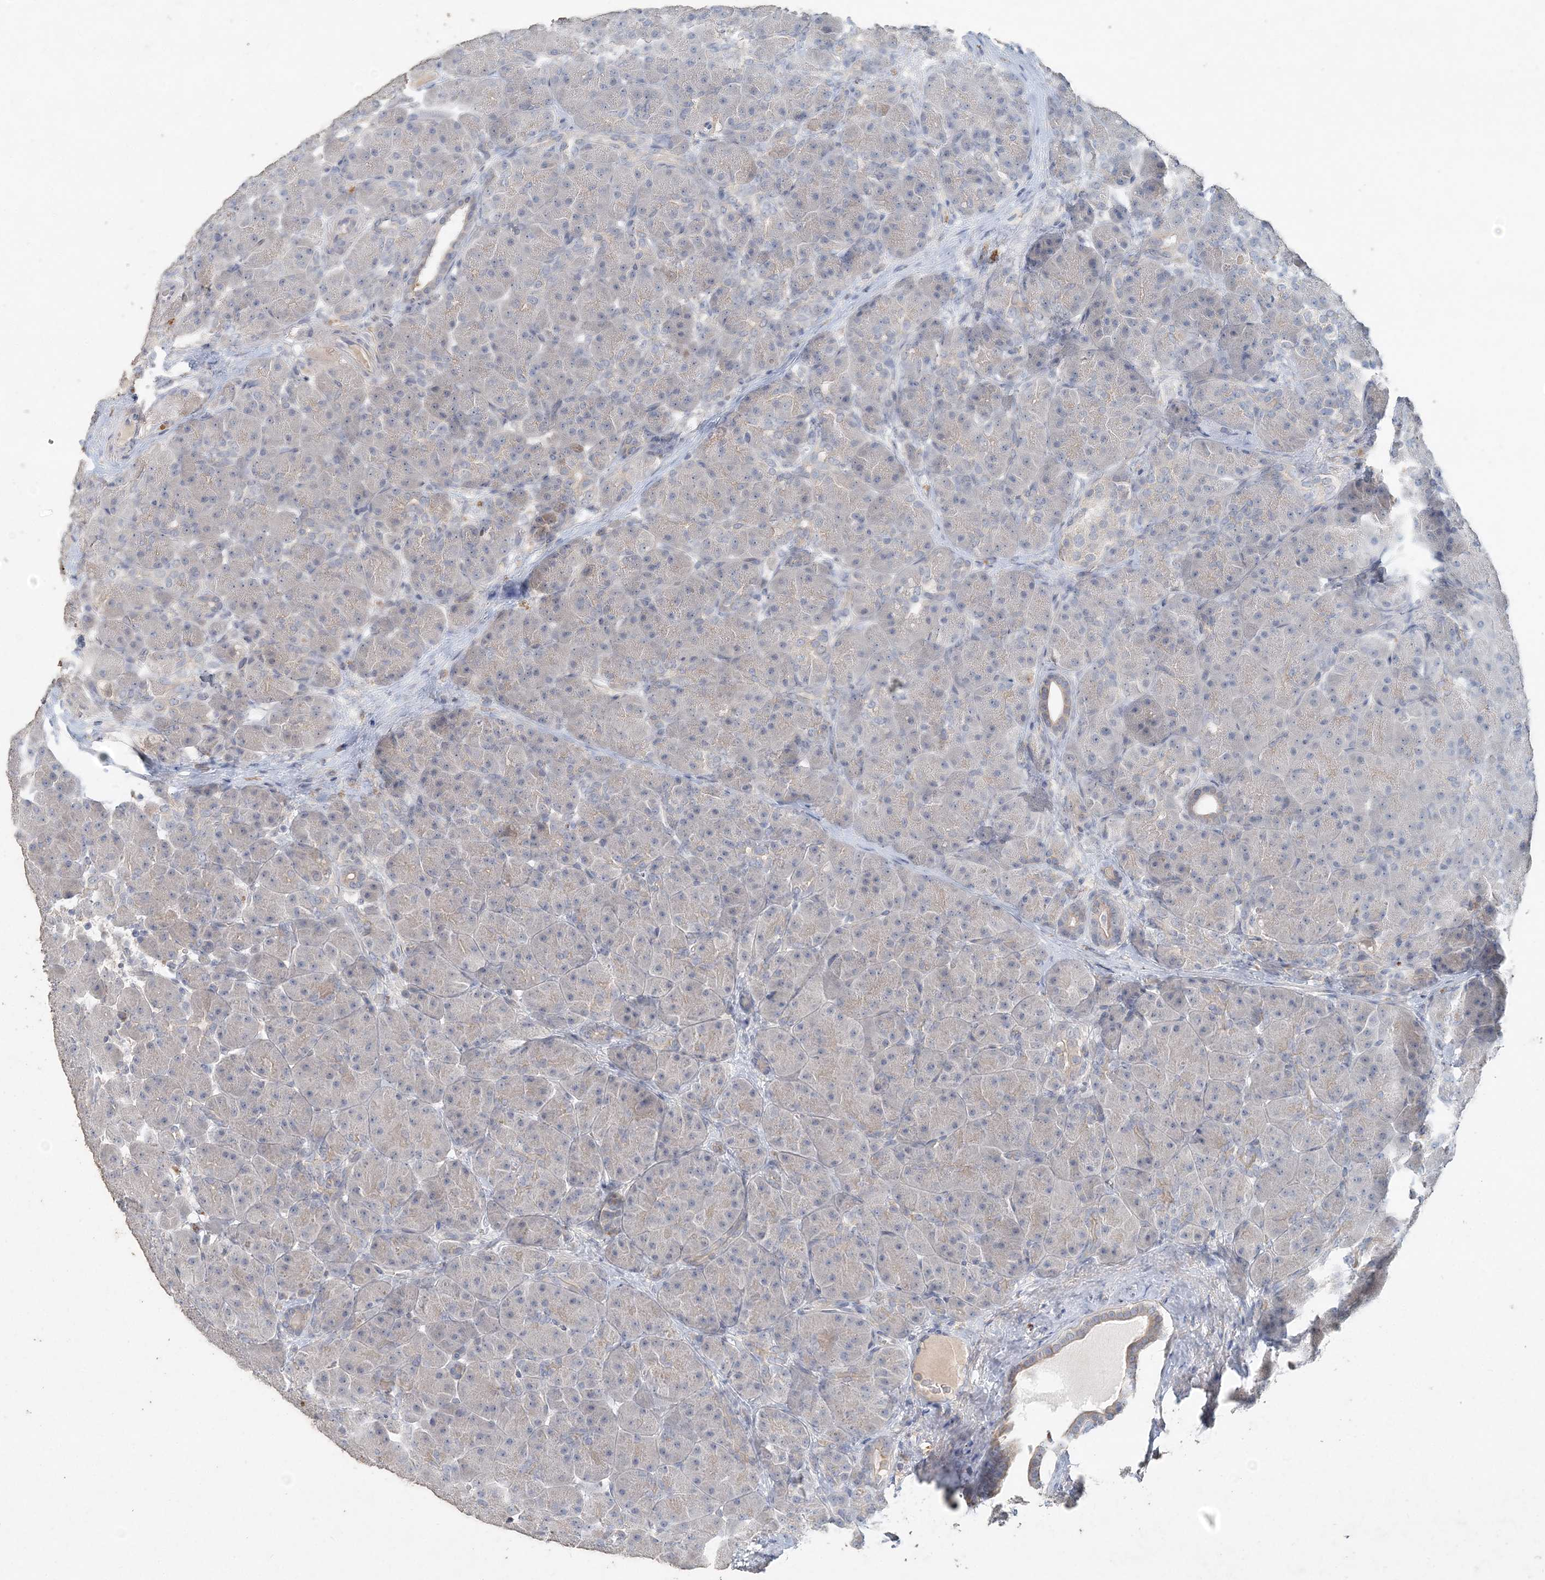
{"staining": {"intensity": "weak", "quantity": "<25%", "location": "cytoplasmic/membranous"}, "tissue": "pancreas", "cell_type": "Exocrine glandular cells", "image_type": "normal", "snomed": [{"axis": "morphology", "description": "Normal tissue, NOS"}, {"axis": "topography", "description": "Pancreas"}], "caption": "Immunohistochemistry micrograph of benign pancreas: human pancreas stained with DAB (3,3'-diaminobenzidine) demonstrates no significant protein staining in exocrine glandular cells.", "gene": "DNAH5", "patient": {"sex": "male", "age": 66}}